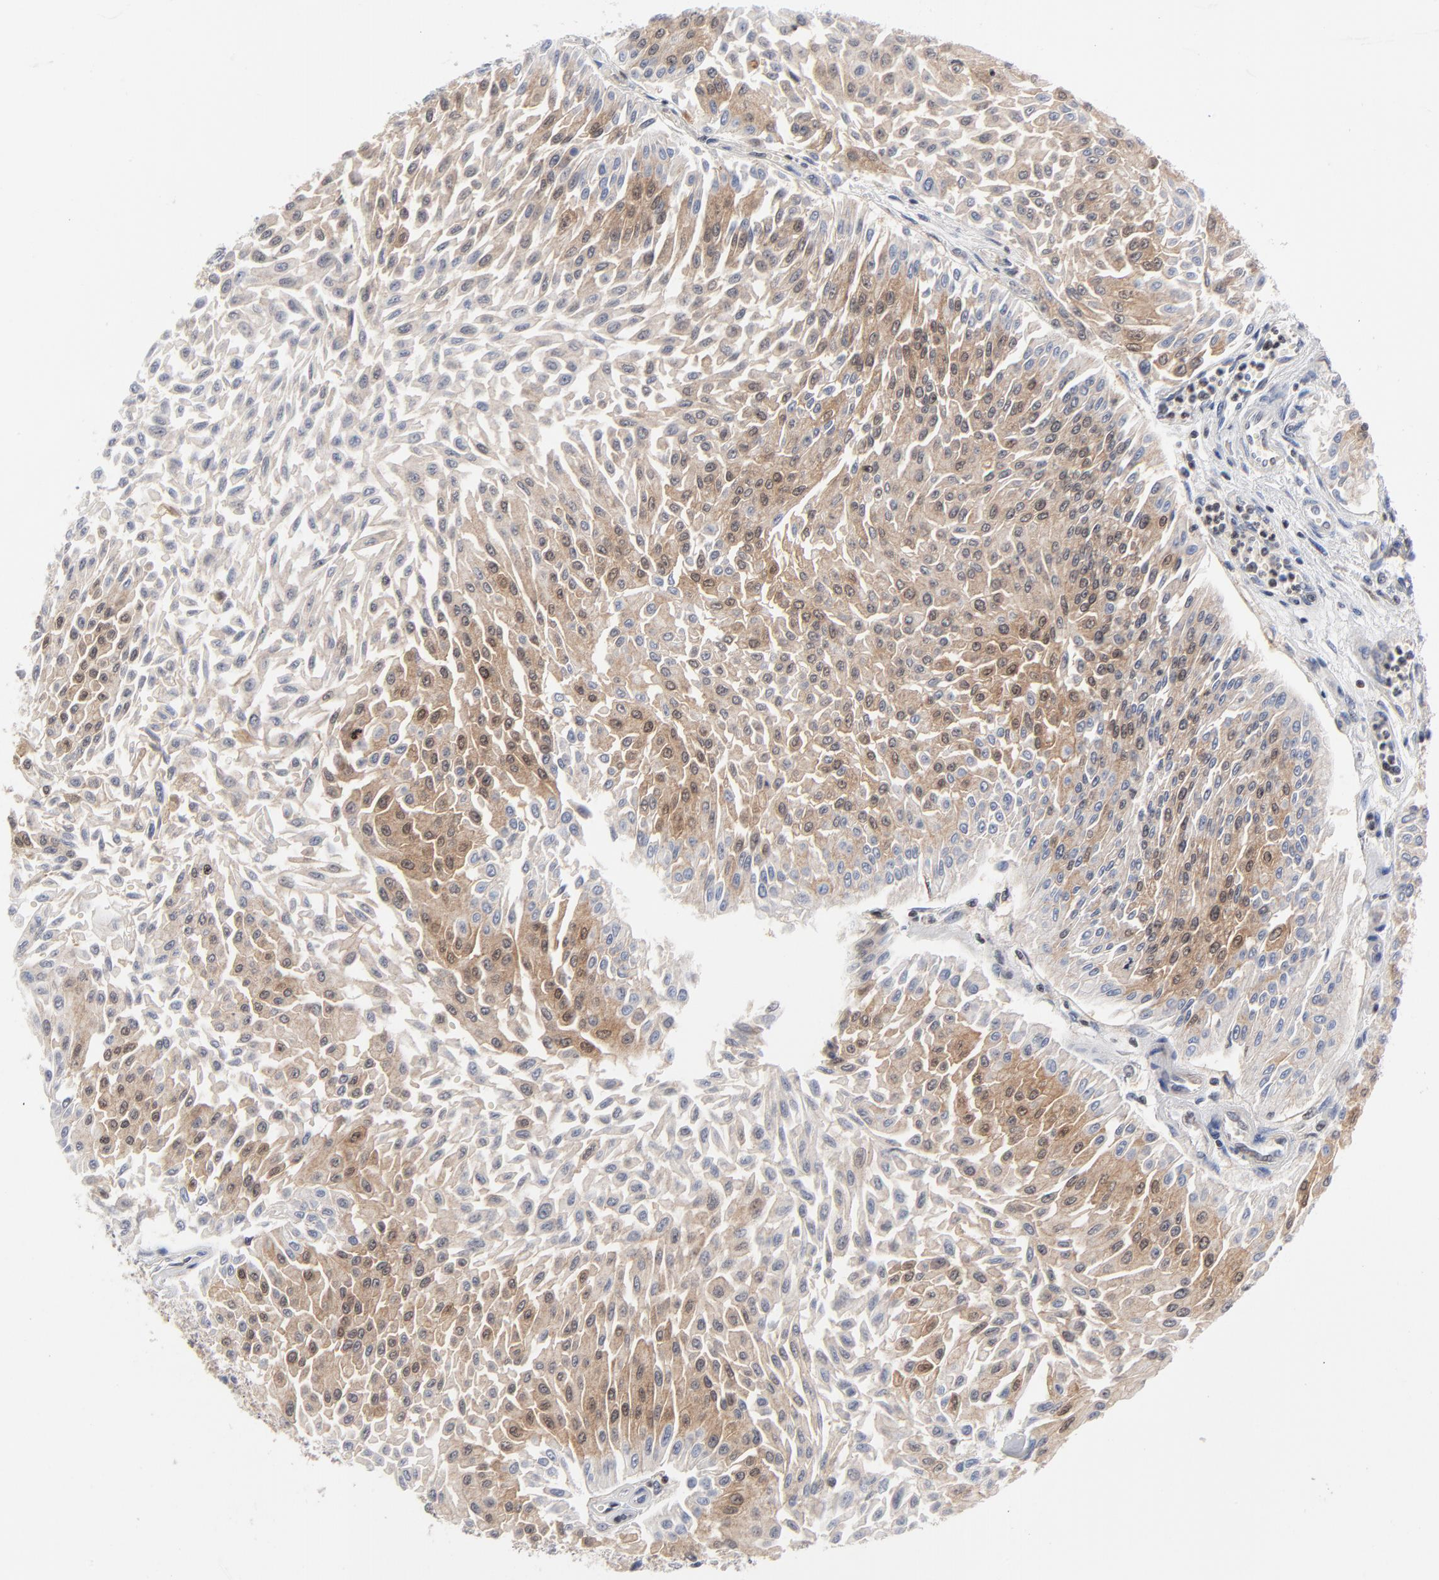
{"staining": {"intensity": "moderate", "quantity": ">75%", "location": "cytoplasmic/membranous"}, "tissue": "urothelial cancer", "cell_type": "Tumor cells", "image_type": "cancer", "snomed": [{"axis": "morphology", "description": "Urothelial carcinoma, Low grade"}, {"axis": "topography", "description": "Urinary bladder"}], "caption": "An image of urothelial cancer stained for a protein exhibits moderate cytoplasmic/membranous brown staining in tumor cells.", "gene": "CAB39L", "patient": {"sex": "male", "age": 86}}